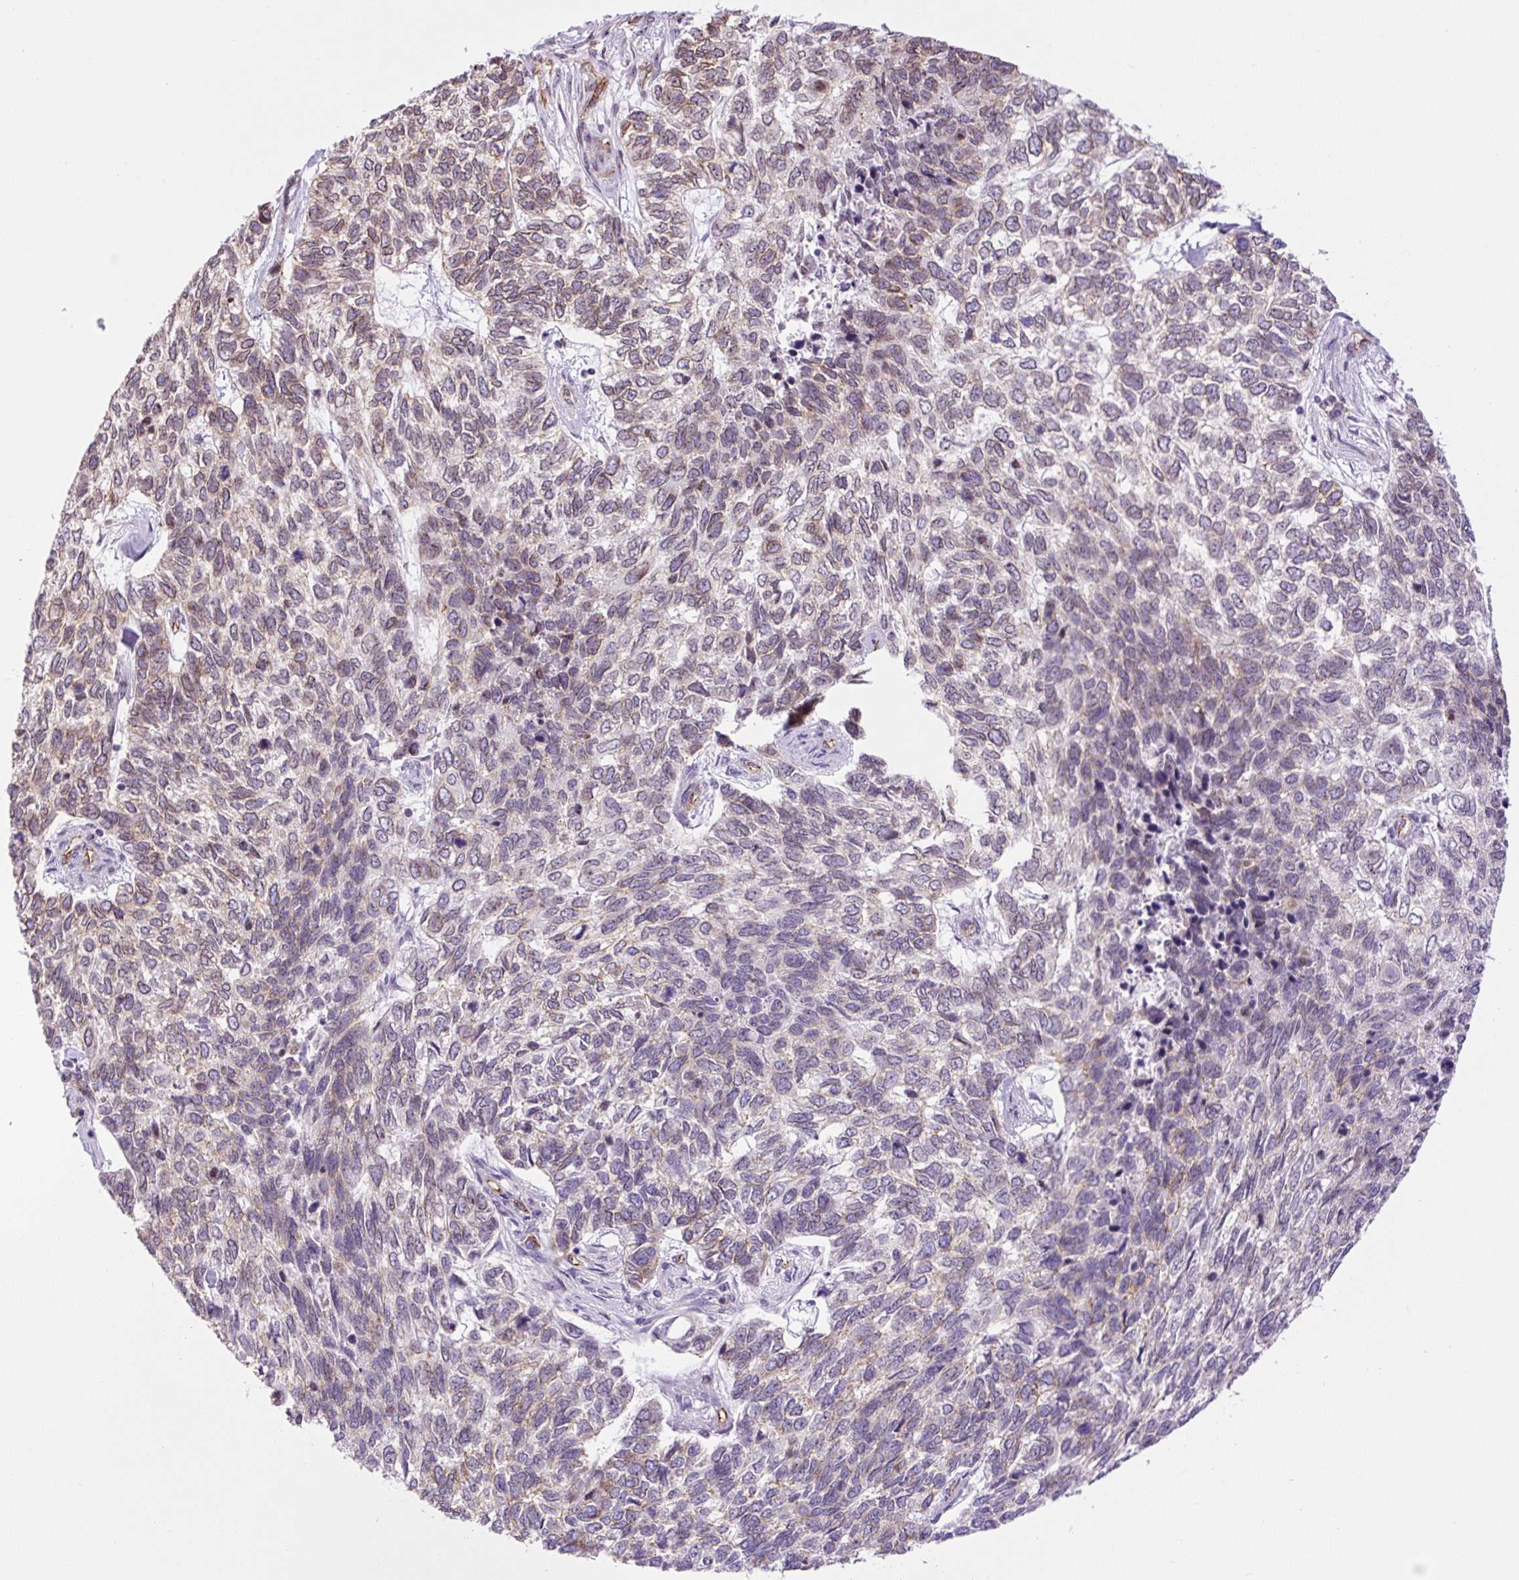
{"staining": {"intensity": "moderate", "quantity": "<25%", "location": "cytoplasmic/membranous,nuclear"}, "tissue": "skin cancer", "cell_type": "Tumor cells", "image_type": "cancer", "snomed": [{"axis": "morphology", "description": "Basal cell carcinoma"}, {"axis": "topography", "description": "Skin"}], "caption": "IHC (DAB (3,3'-diaminobenzidine)) staining of human skin cancer reveals moderate cytoplasmic/membranous and nuclear protein positivity in approximately <25% of tumor cells. Using DAB (brown) and hematoxylin (blue) stains, captured at high magnification using brightfield microscopy.", "gene": "MYO5C", "patient": {"sex": "female", "age": 65}}